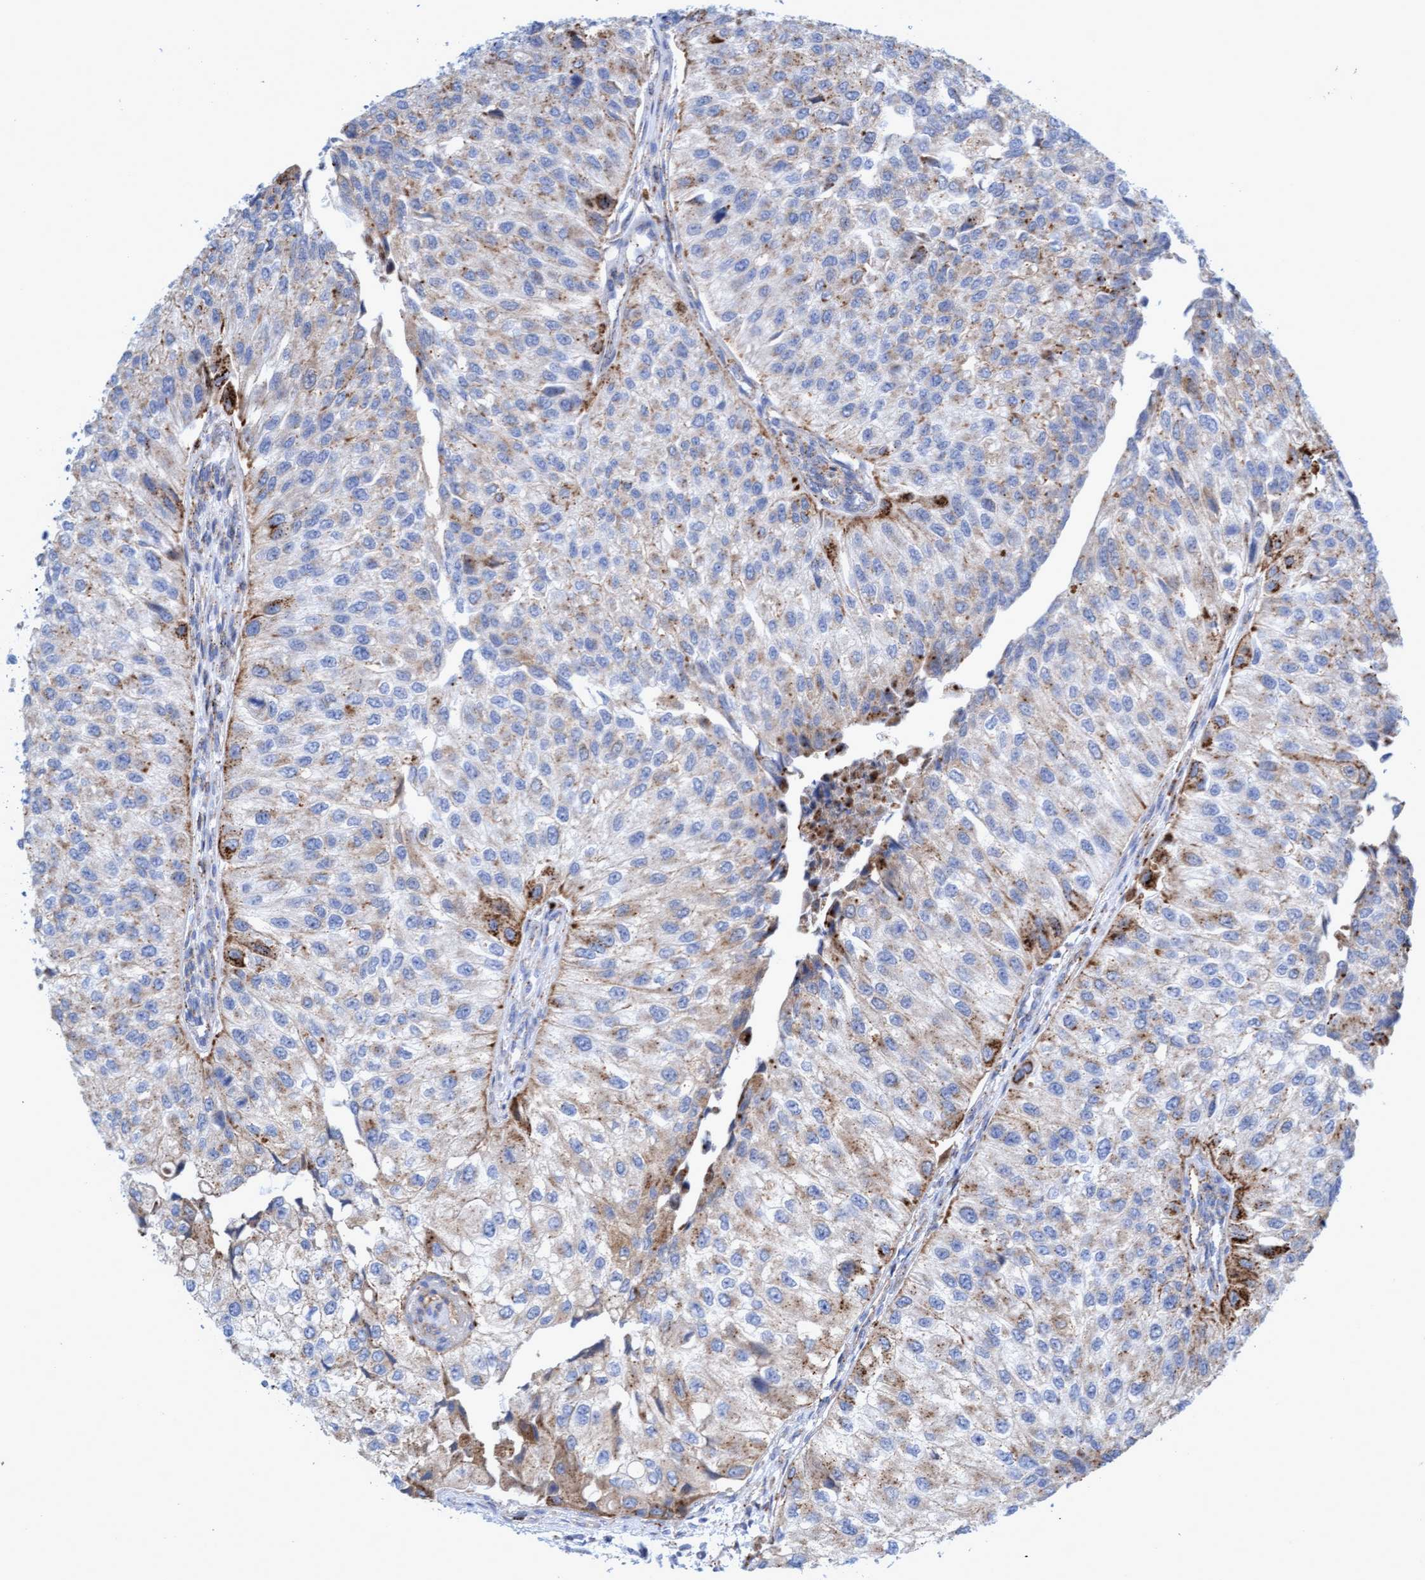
{"staining": {"intensity": "moderate", "quantity": "25%-75%", "location": "cytoplasmic/membranous"}, "tissue": "urothelial cancer", "cell_type": "Tumor cells", "image_type": "cancer", "snomed": [{"axis": "morphology", "description": "Urothelial carcinoma, High grade"}, {"axis": "topography", "description": "Kidney"}, {"axis": "topography", "description": "Urinary bladder"}], "caption": "This image reveals high-grade urothelial carcinoma stained with IHC to label a protein in brown. The cytoplasmic/membranous of tumor cells show moderate positivity for the protein. Nuclei are counter-stained blue.", "gene": "SGSH", "patient": {"sex": "male", "age": 77}}